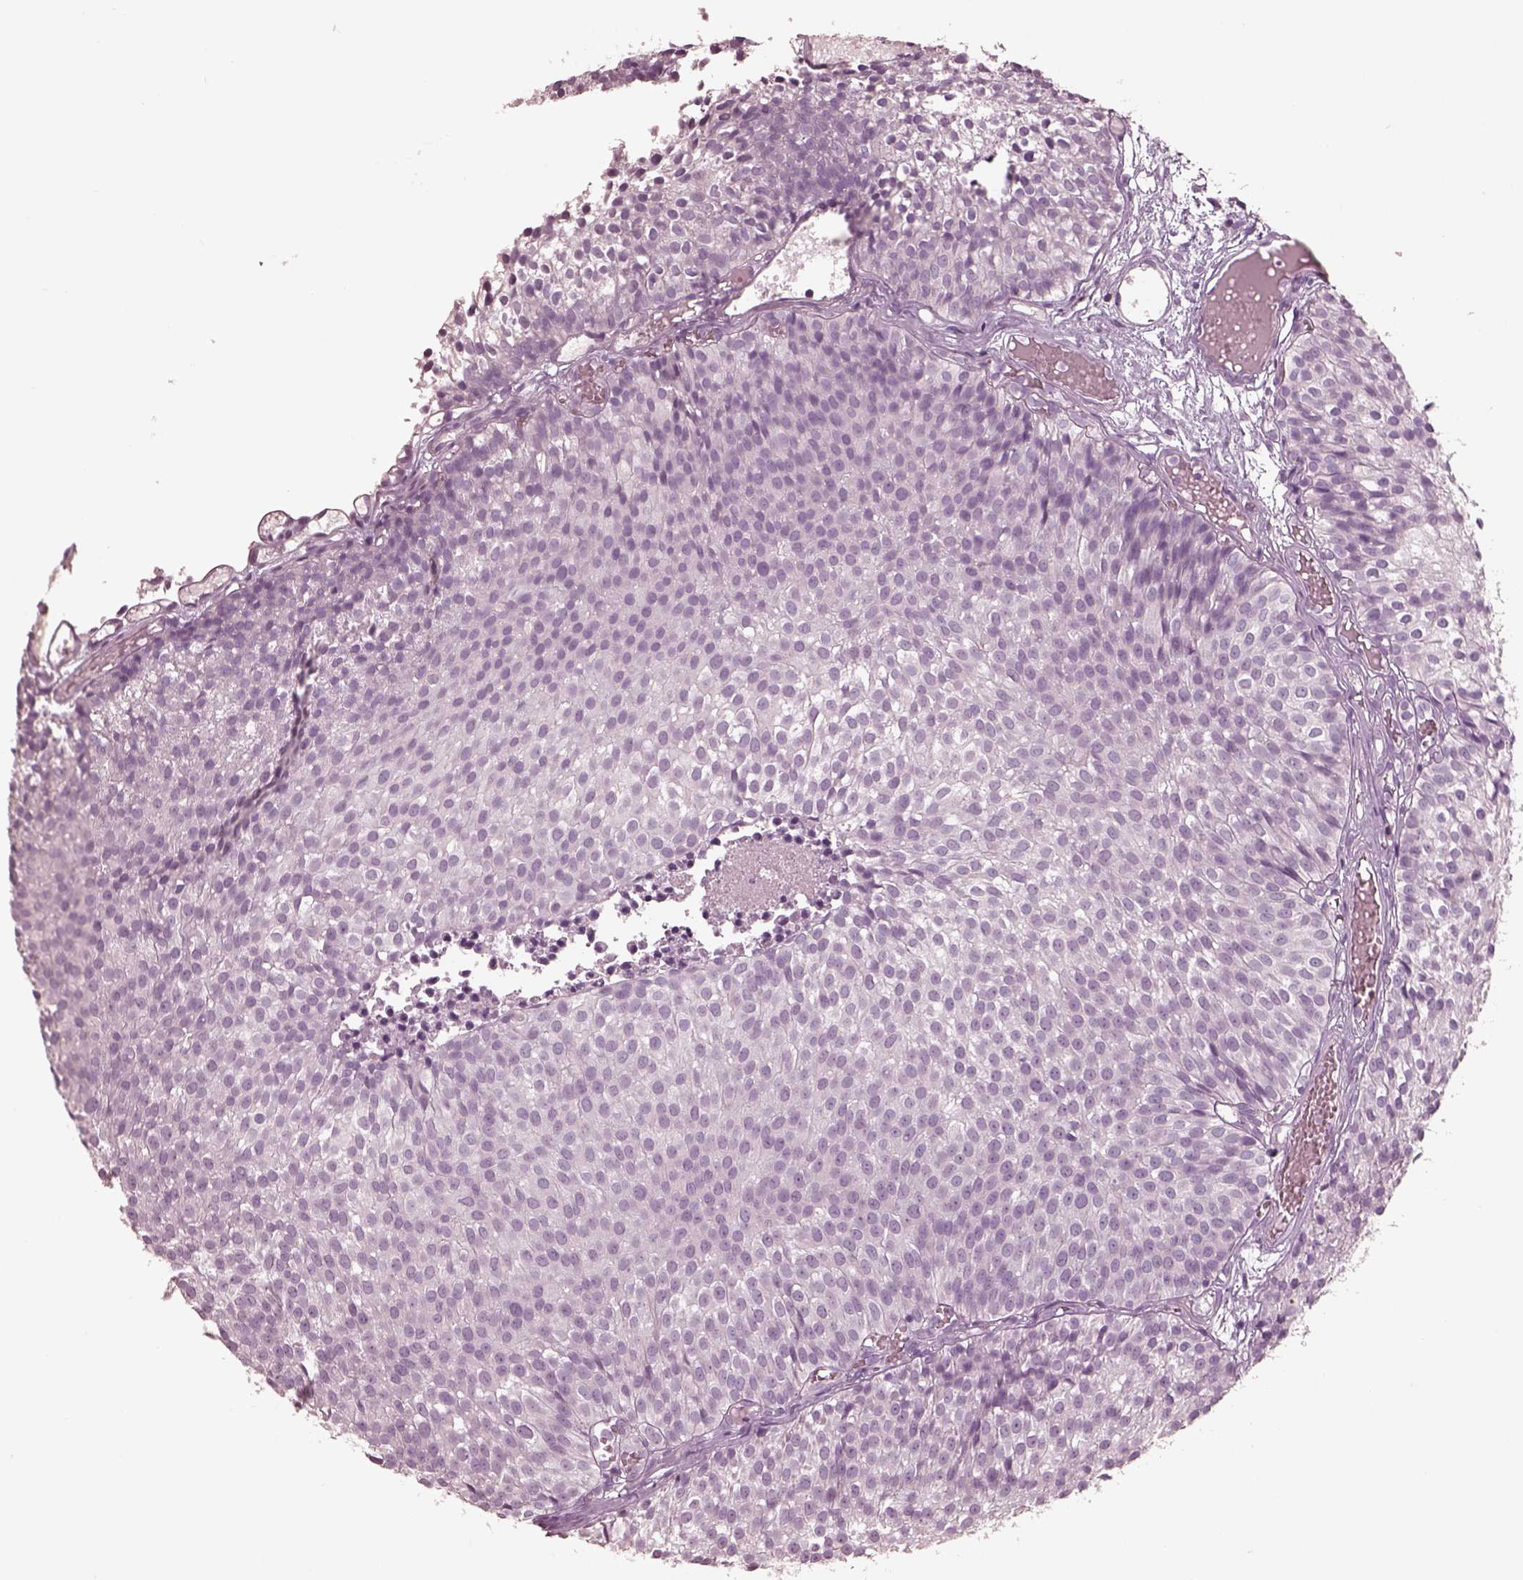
{"staining": {"intensity": "negative", "quantity": "none", "location": "none"}, "tissue": "urothelial cancer", "cell_type": "Tumor cells", "image_type": "cancer", "snomed": [{"axis": "morphology", "description": "Urothelial carcinoma, Low grade"}, {"axis": "topography", "description": "Urinary bladder"}], "caption": "Tumor cells show no significant protein positivity in urothelial cancer.", "gene": "PDCD1", "patient": {"sex": "male", "age": 63}}